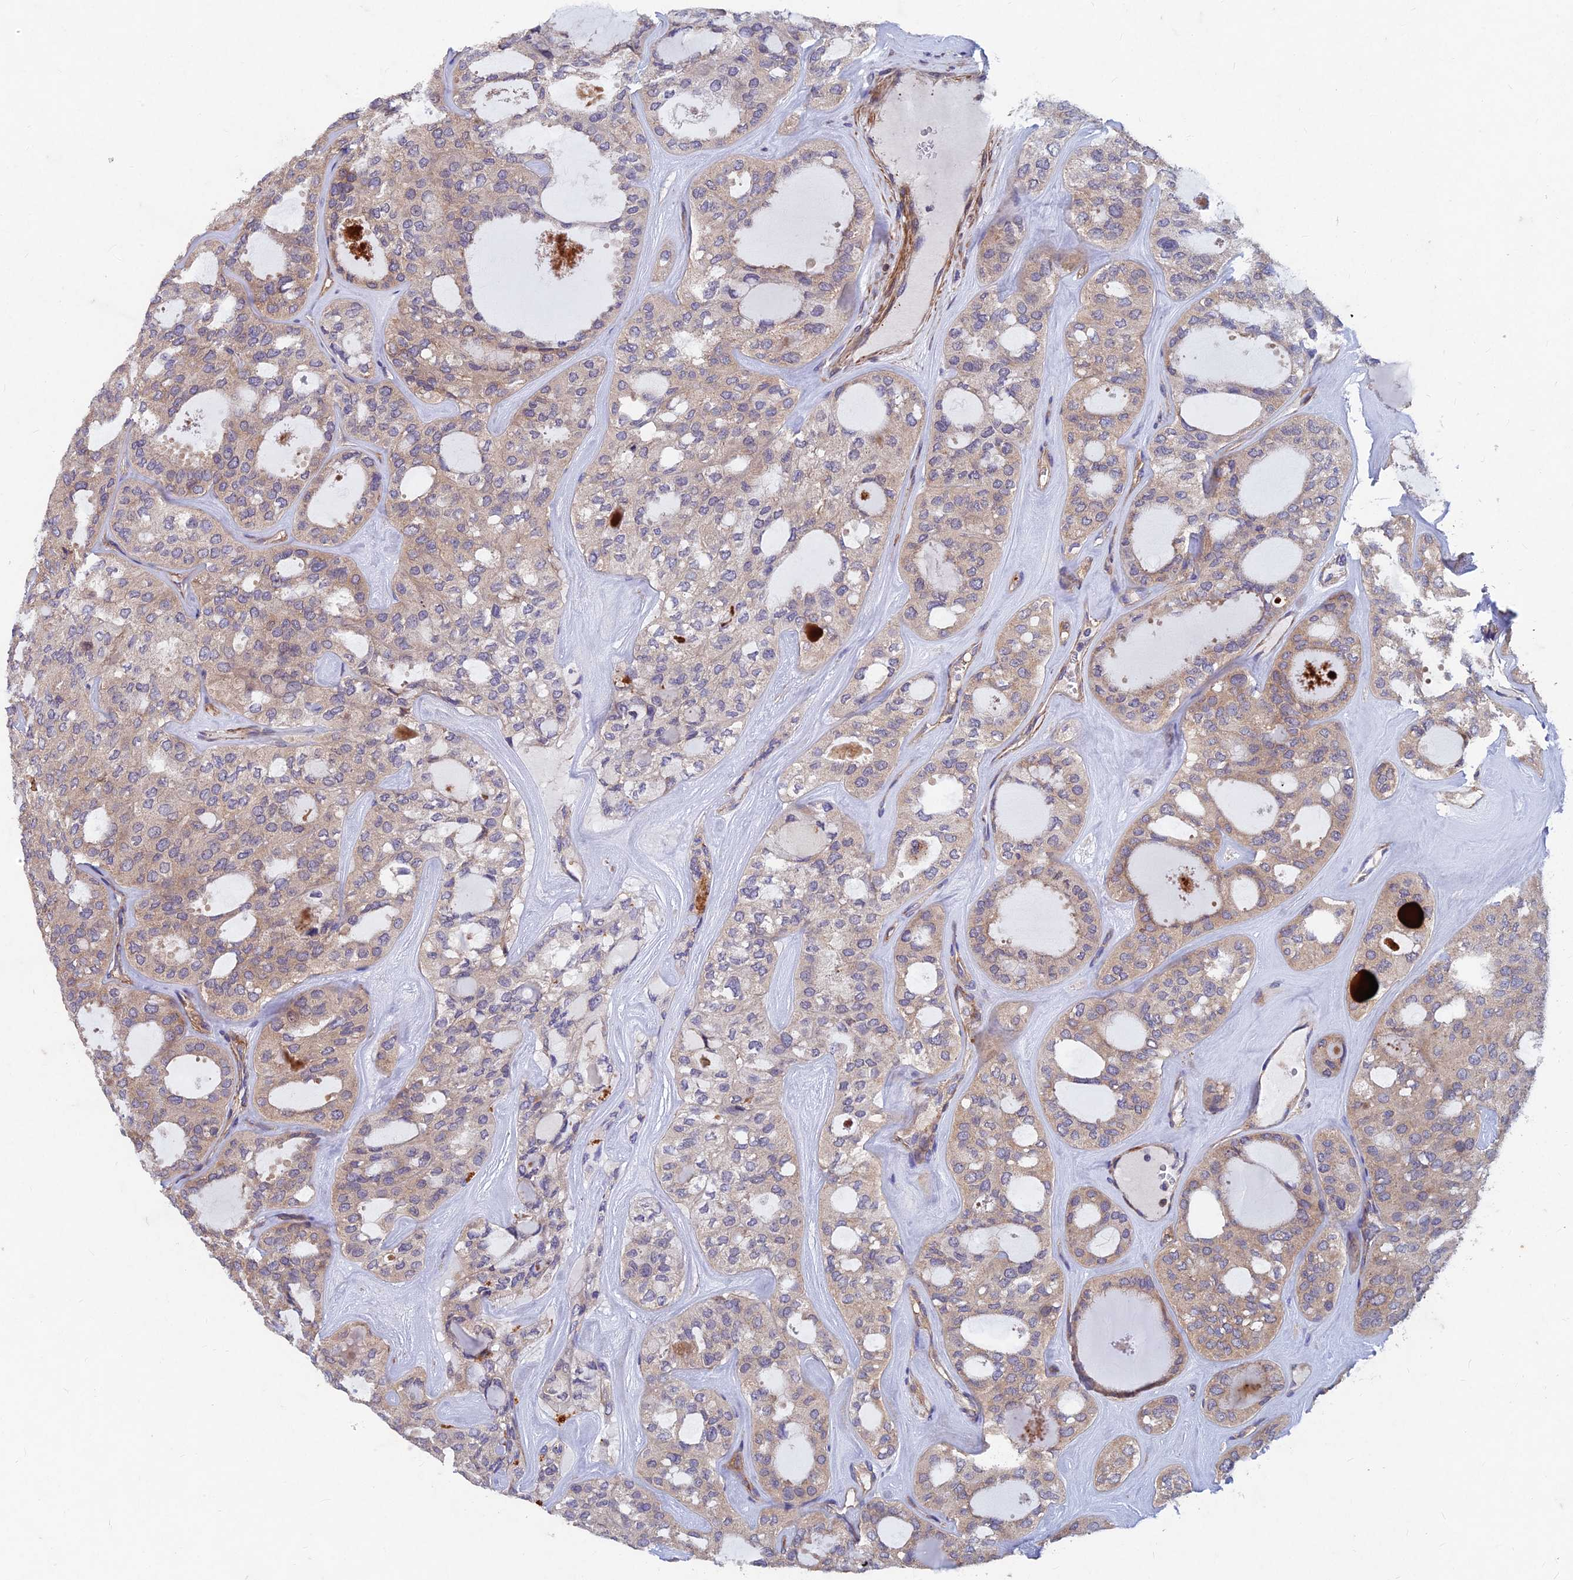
{"staining": {"intensity": "moderate", "quantity": ">75%", "location": "cytoplasmic/membranous"}, "tissue": "thyroid cancer", "cell_type": "Tumor cells", "image_type": "cancer", "snomed": [{"axis": "morphology", "description": "Follicular adenoma carcinoma, NOS"}, {"axis": "topography", "description": "Thyroid gland"}], "caption": "Immunohistochemical staining of follicular adenoma carcinoma (thyroid) demonstrates moderate cytoplasmic/membranous protein positivity in approximately >75% of tumor cells.", "gene": "NCAPG", "patient": {"sex": "male", "age": 75}}